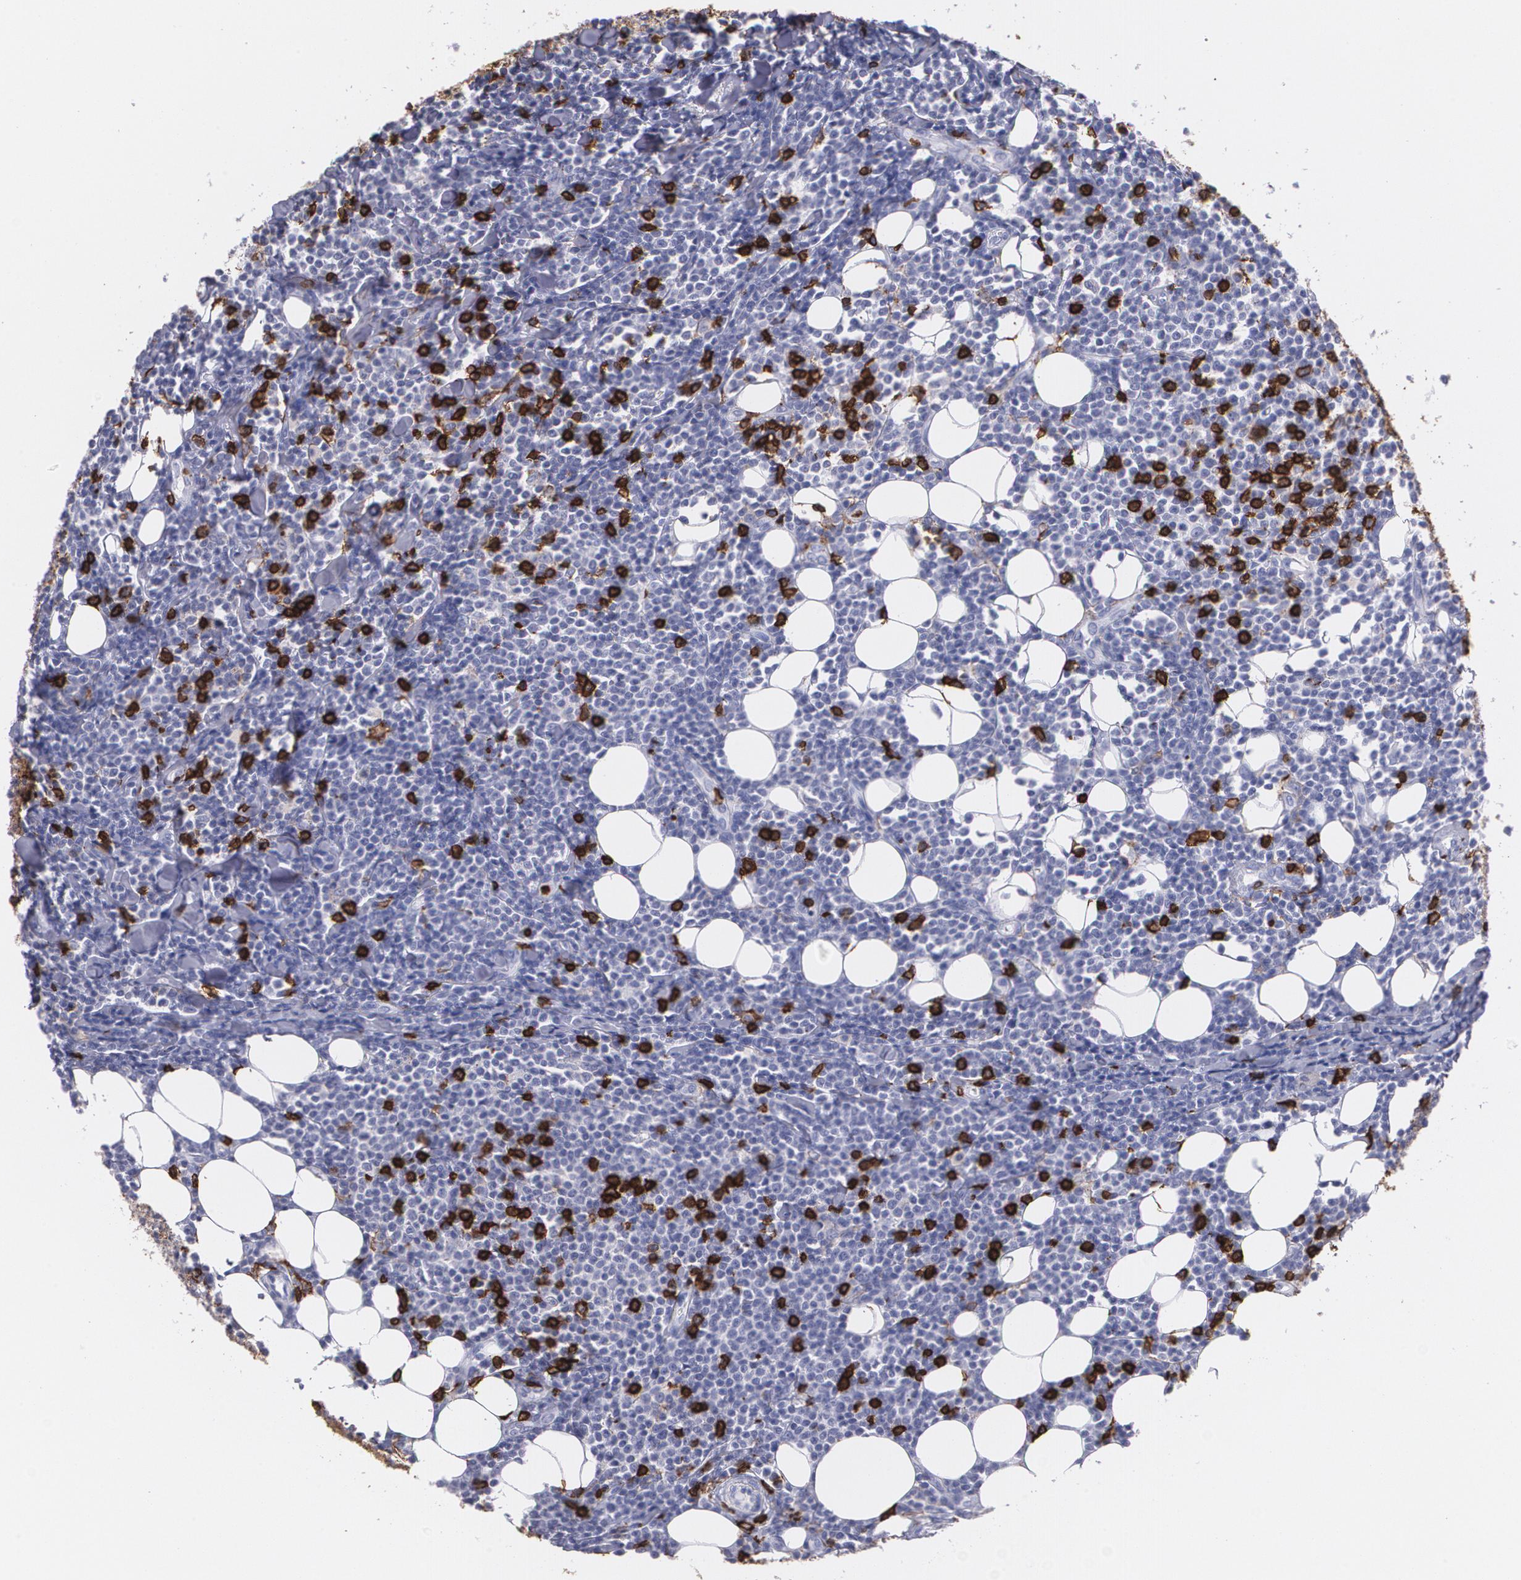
{"staining": {"intensity": "negative", "quantity": "none", "location": "none"}, "tissue": "lymphoma", "cell_type": "Tumor cells", "image_type": "cancer", "snomed": [{"axis": "morphology", "description": "Malignant lymphoma, non-Hodgkin's type, Low grade"}, {"axis": "topography", "description": "Soft tissue"}], "caption": "The IHC image has no significant staining in tumor cells of low-grade malignant lymphoma, non-Hodgkin's type tissue.", "gene": "PTPRC", "patient": {"sex": "male", "age": 92}}